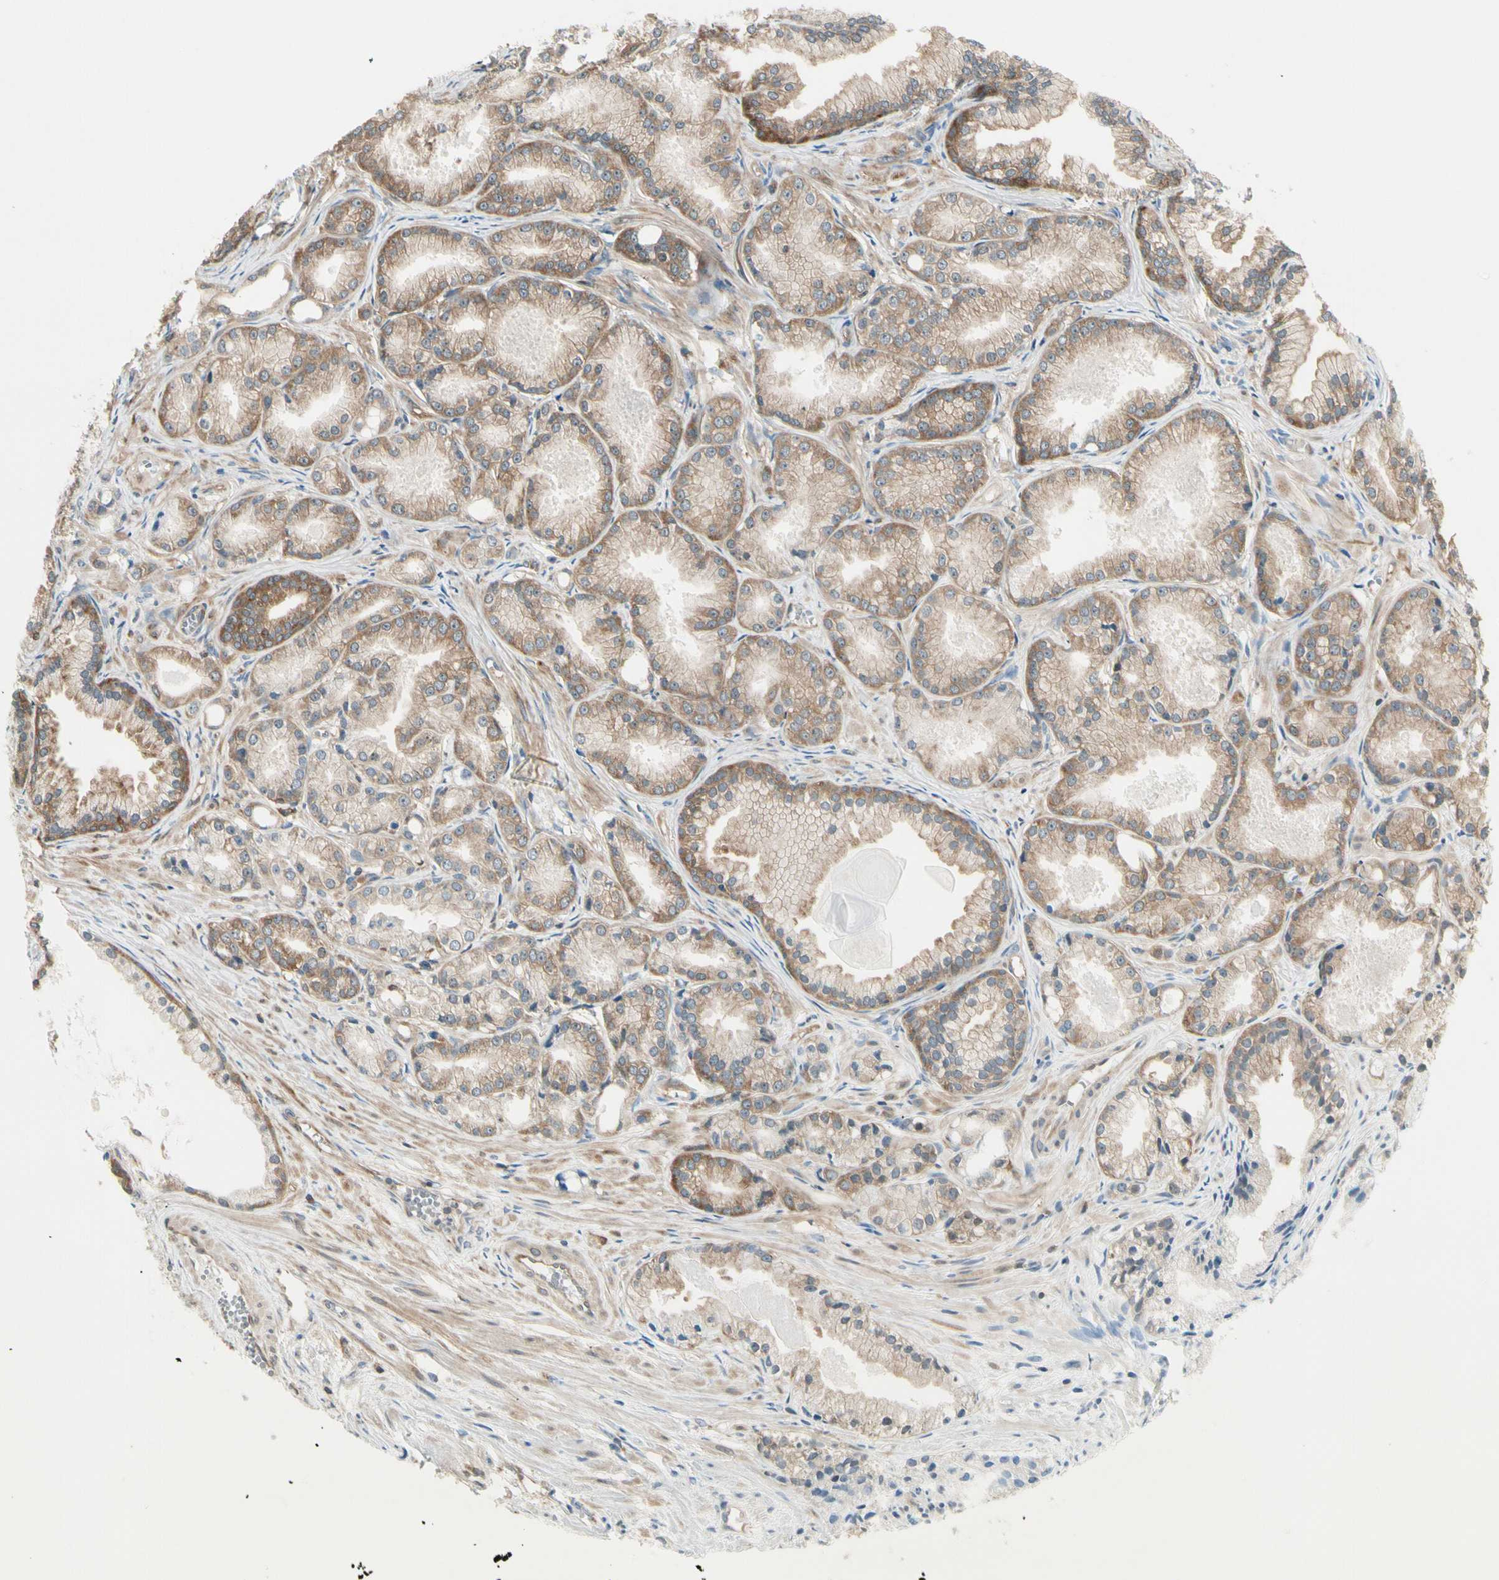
{"staining": {"intensity": "moderate", "quantity": ">75%", "location": "cytoplasmic/membranous"}, "tissue": "prostate cancer", "cell_type": "Tumor cells", "image_type": "cancer", "snomed": [{"axis": "morphology", "description": "Adenocarcinoma, Low grade"}, {"axis": "topography", "description": "Prostate"}], "caption": "Prostate low-grade adenocarcinoma stained with a brown dye demonstrates moderate cytoplasmic/membranous positive expression in about >75% of tumor cells.", "gene": "OXSR1", "patient": {"sex": "male", "age": 72}}